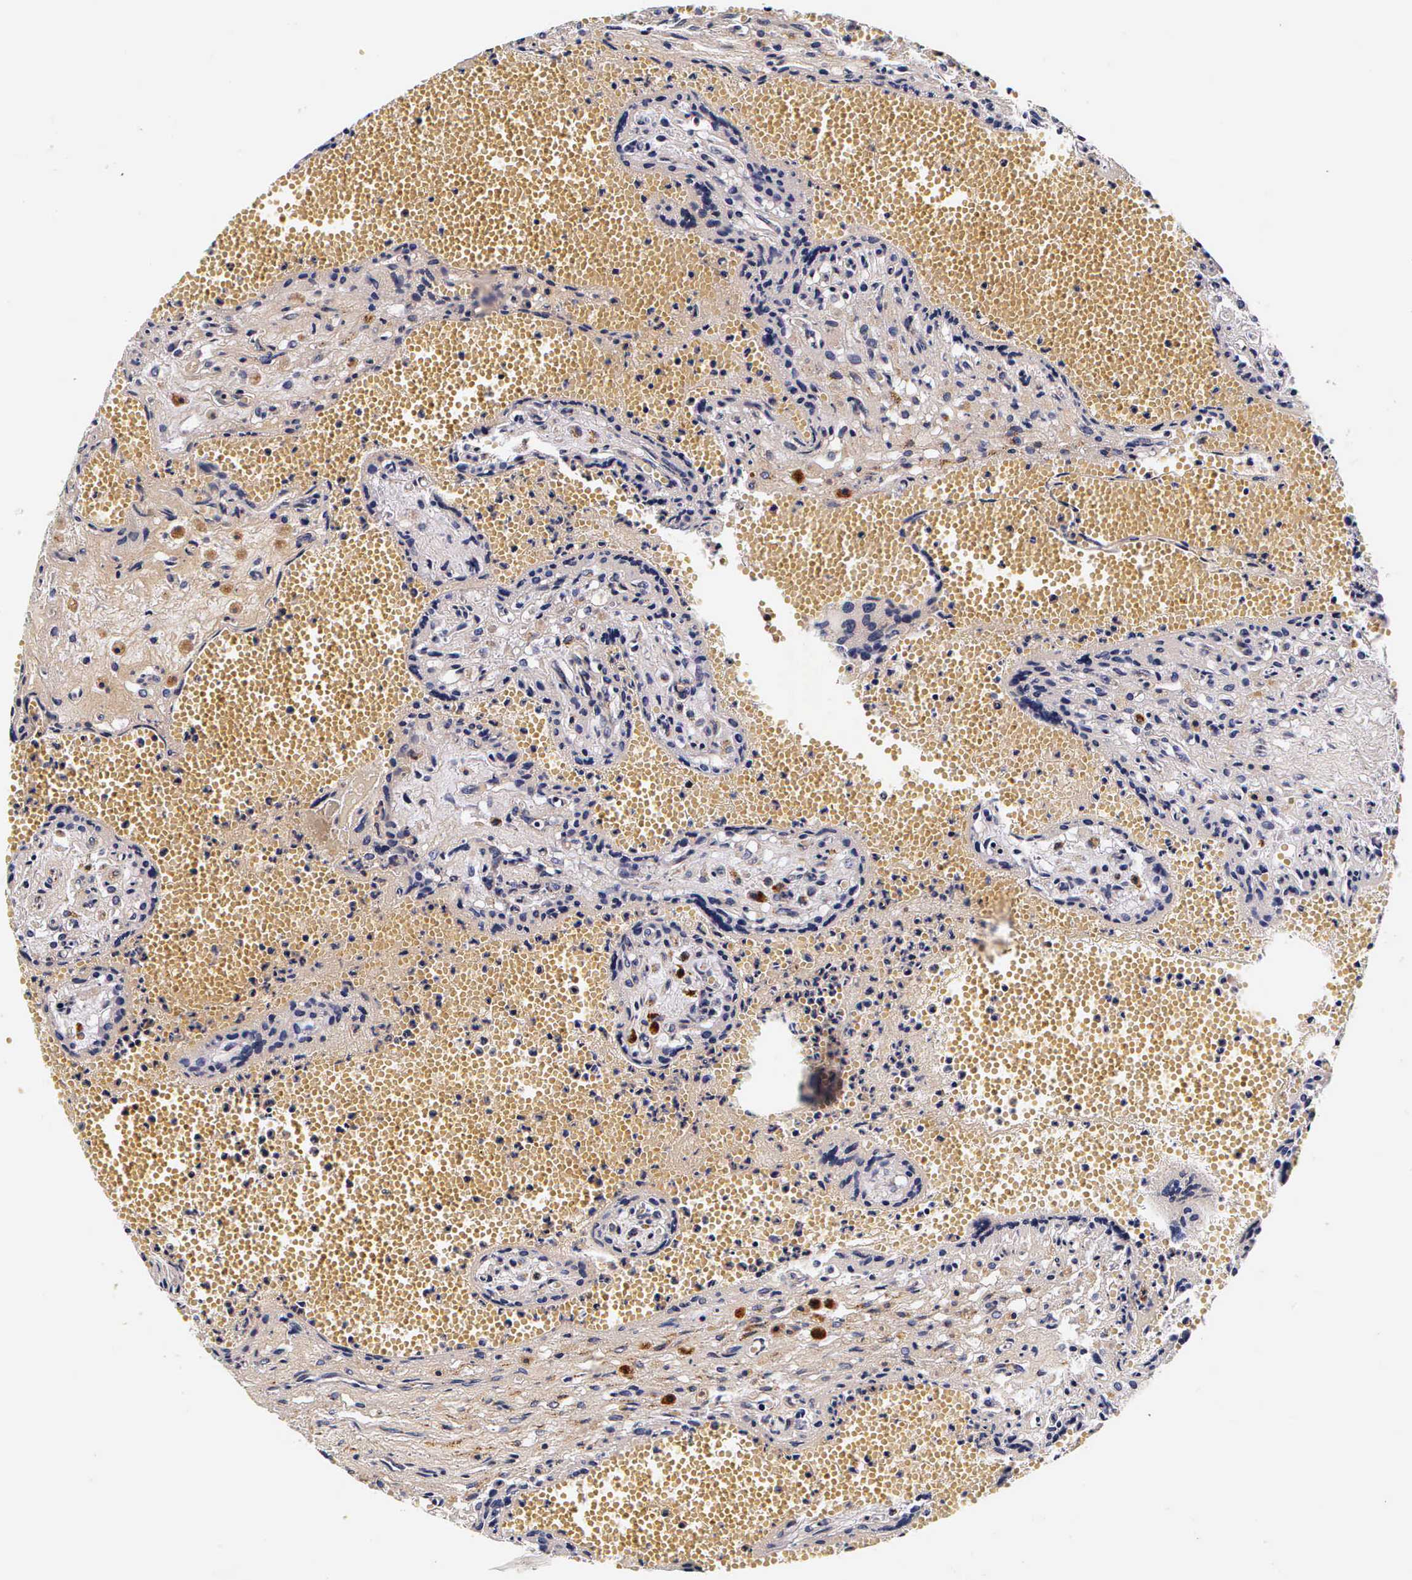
{"staining": {"intensity": "moderate", "quantity": "25%-75%", "location": "cytoplasmic/membranous"}, "tissue": "placenta", "cell_type": "Decidual cells", "image_type": "normal", "snomed": [{"axis": "morphology", "description": "Normal tissue, NOS"}, {"axis": "topography", "description": "Placenta"}], "caption": "The photomicrograph displays staining of unremarkable placenta, revealing moderate cytoplasmic/membranous protein positivity (brown color) within decidual cells.", "gene": "CTSB", "patient": {"sex": "female", "age": 40}}